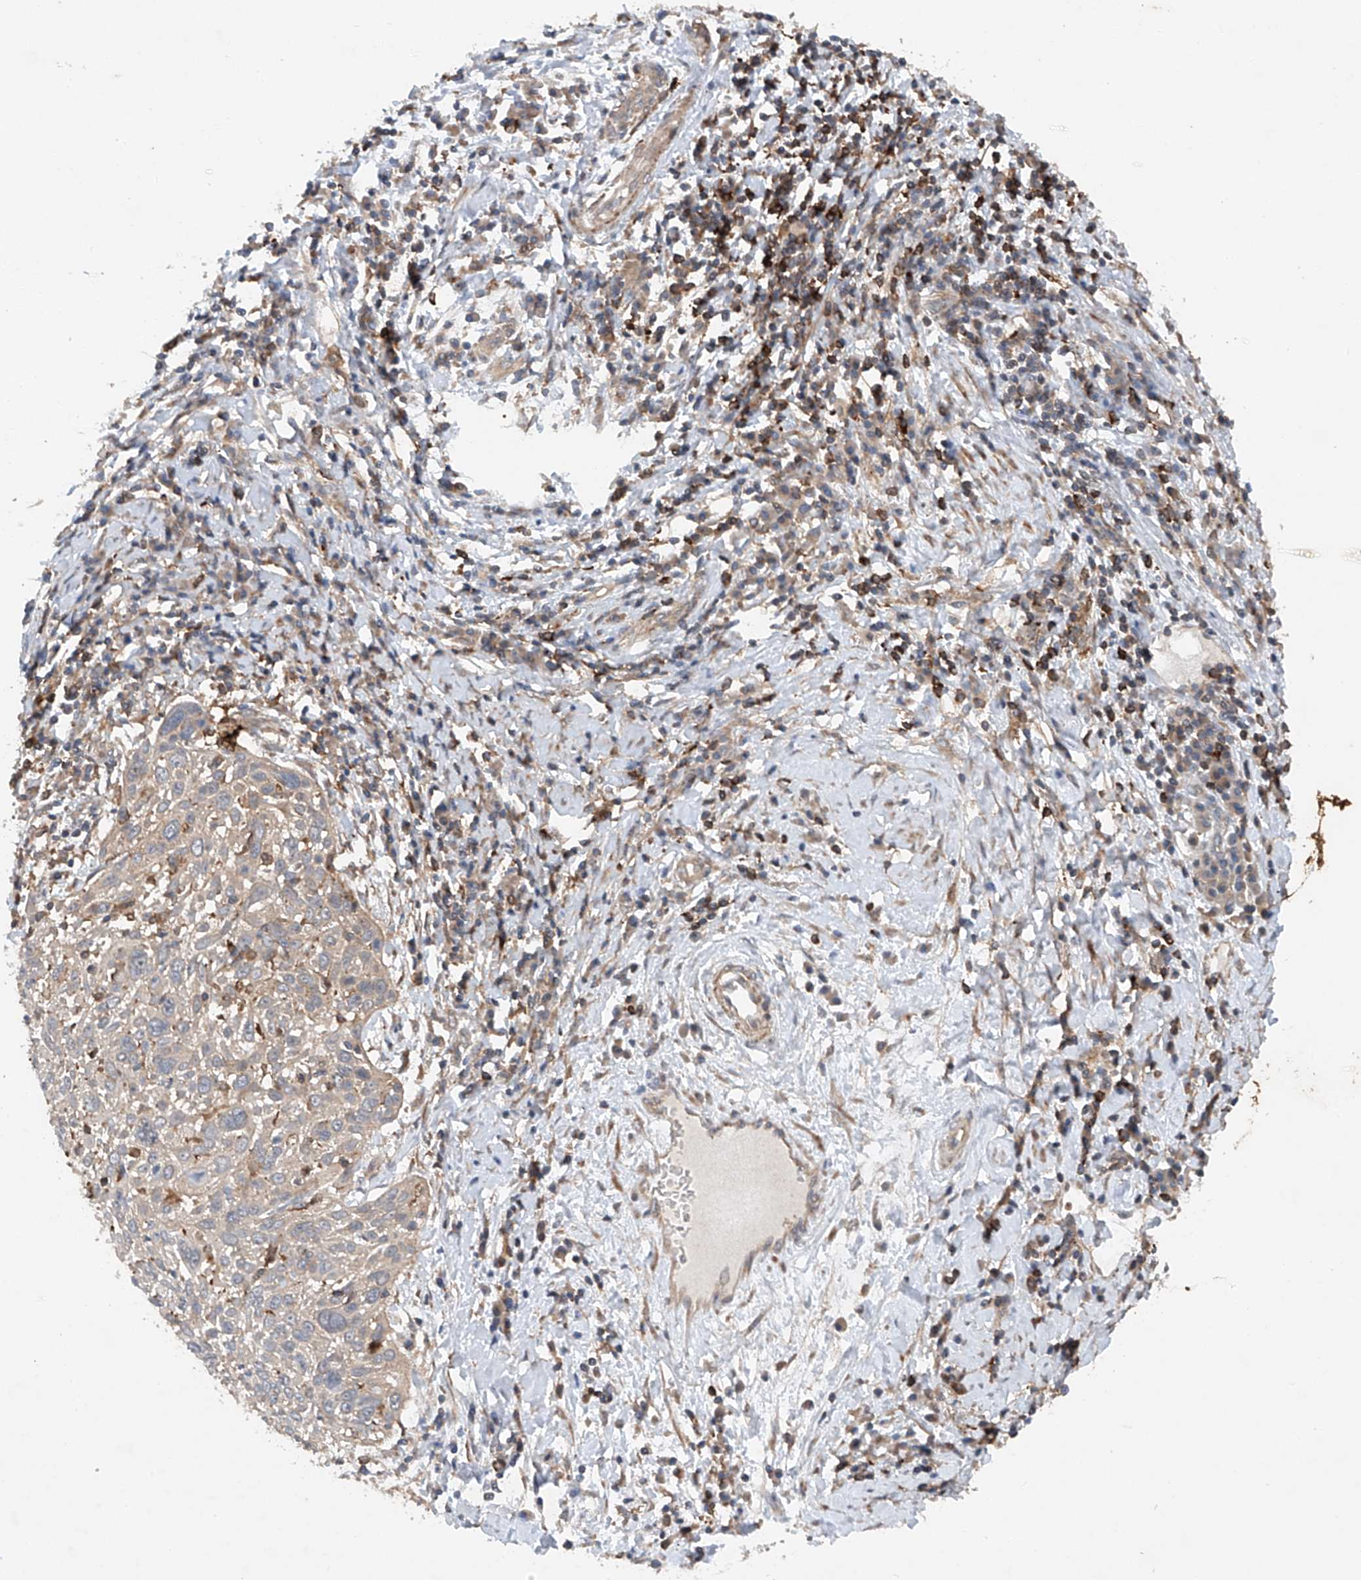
{"staining": {"intensity": "negative", "quantity": "none", "location": "none"}, "tissue": "cervical cancer", "cell_type": "Tumor cells", "image_type": "cancer", "snomed": [{"axis": "morphology", "description": "Squamous cell carcinoma, NOS"}, {"axis": "topography", "description": "Cervix"}], "caption": "Tumor cells are negative for protein expression in human cervical cancer.", "gene": "CEP85L", "patient": {"sex": "female", "age": 51}}